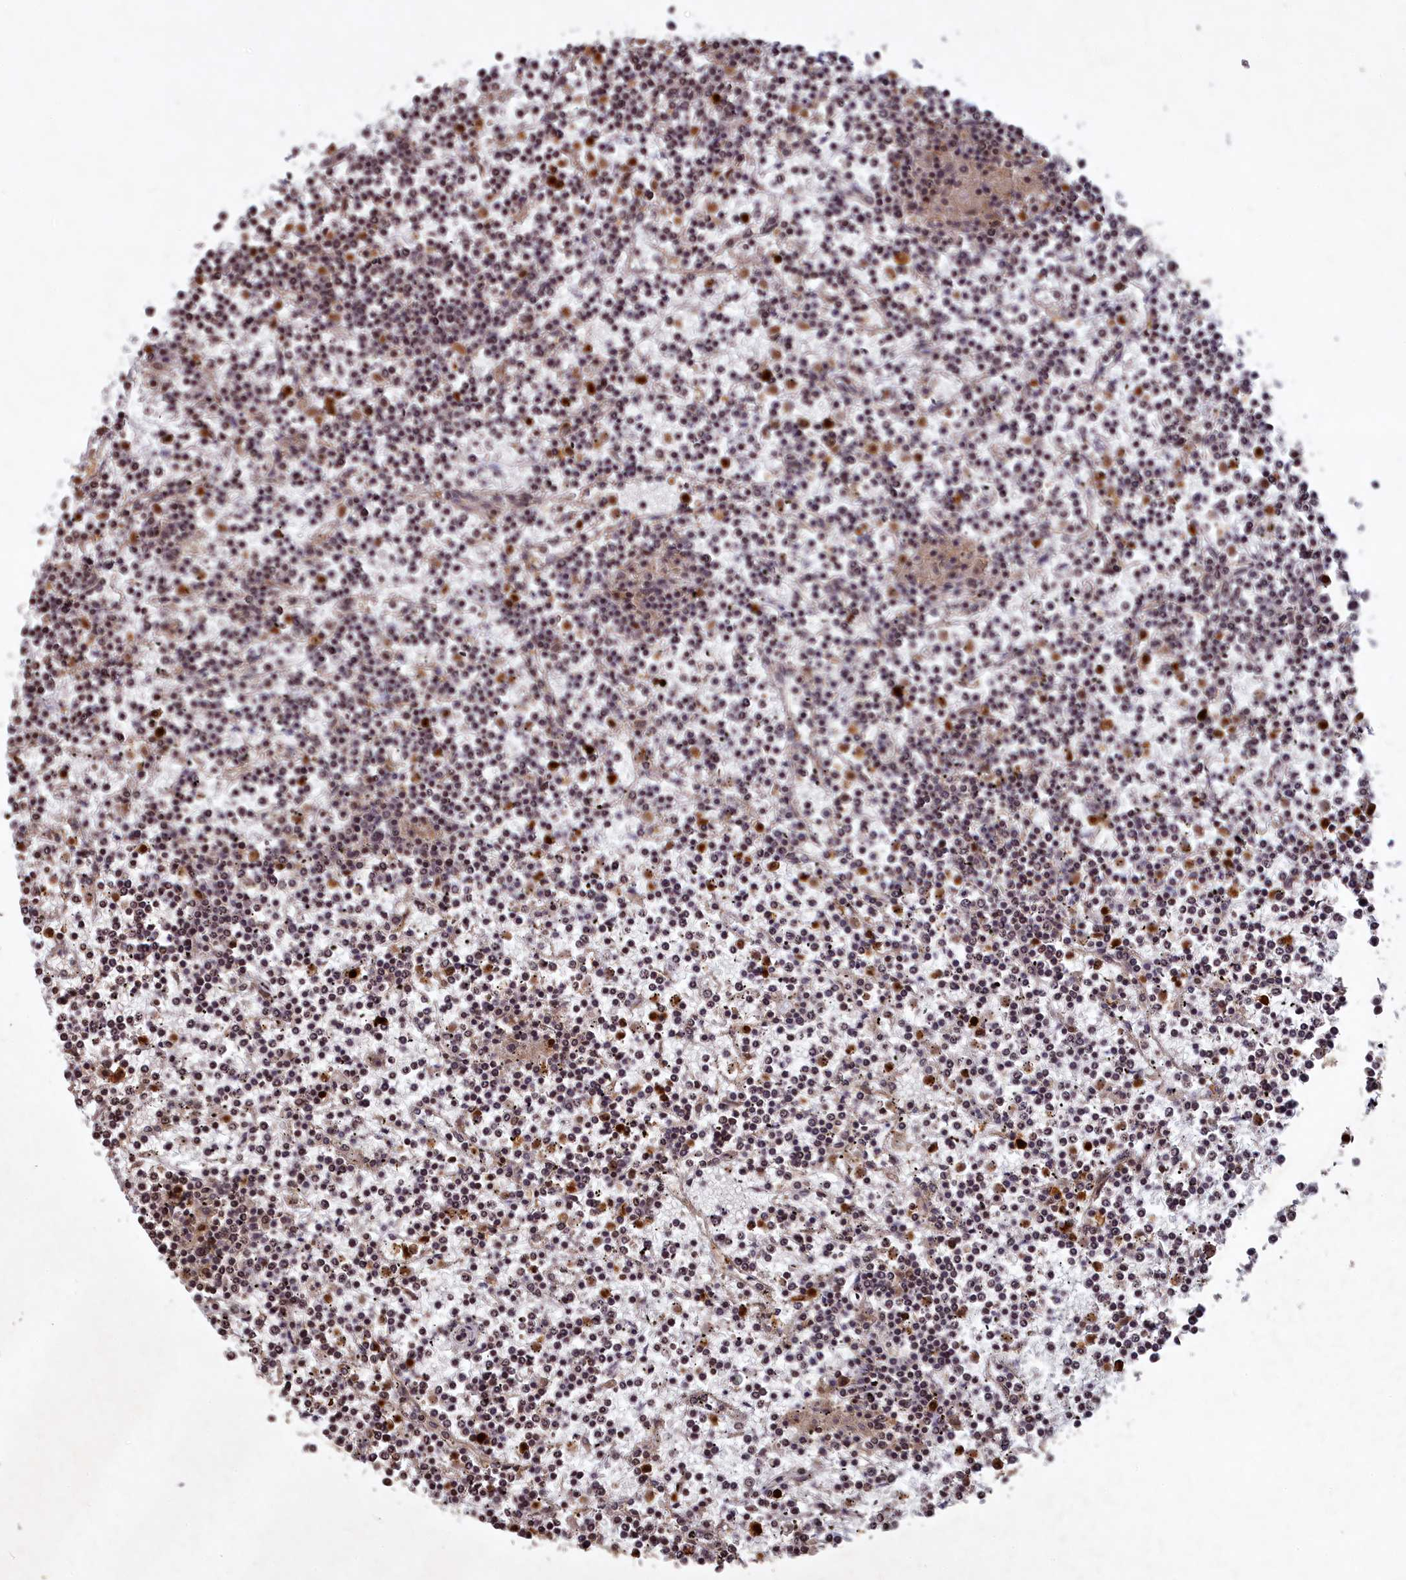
{"staining": {"intensity": "weak", "quantity": "25%-75%", "location": "nuclear"}, "tissue": "lymphoma", "cell_type": "Tumor cells", "image_type": "cancer", "snomed": [{"axis": "morphology", "description": "Malignant lymphoma, non-Hodgkin's type, Low grade"}, {"axis": "topography", "description": "Spleen"}], "caption": "A brown stain labels weak nuclear positivity of a protein in human low-grade malignant lymphoma, non-Hodgkin's type tumor cells.", "gene": "SRMS", "patient": {"sex": "female", "age": 19}}